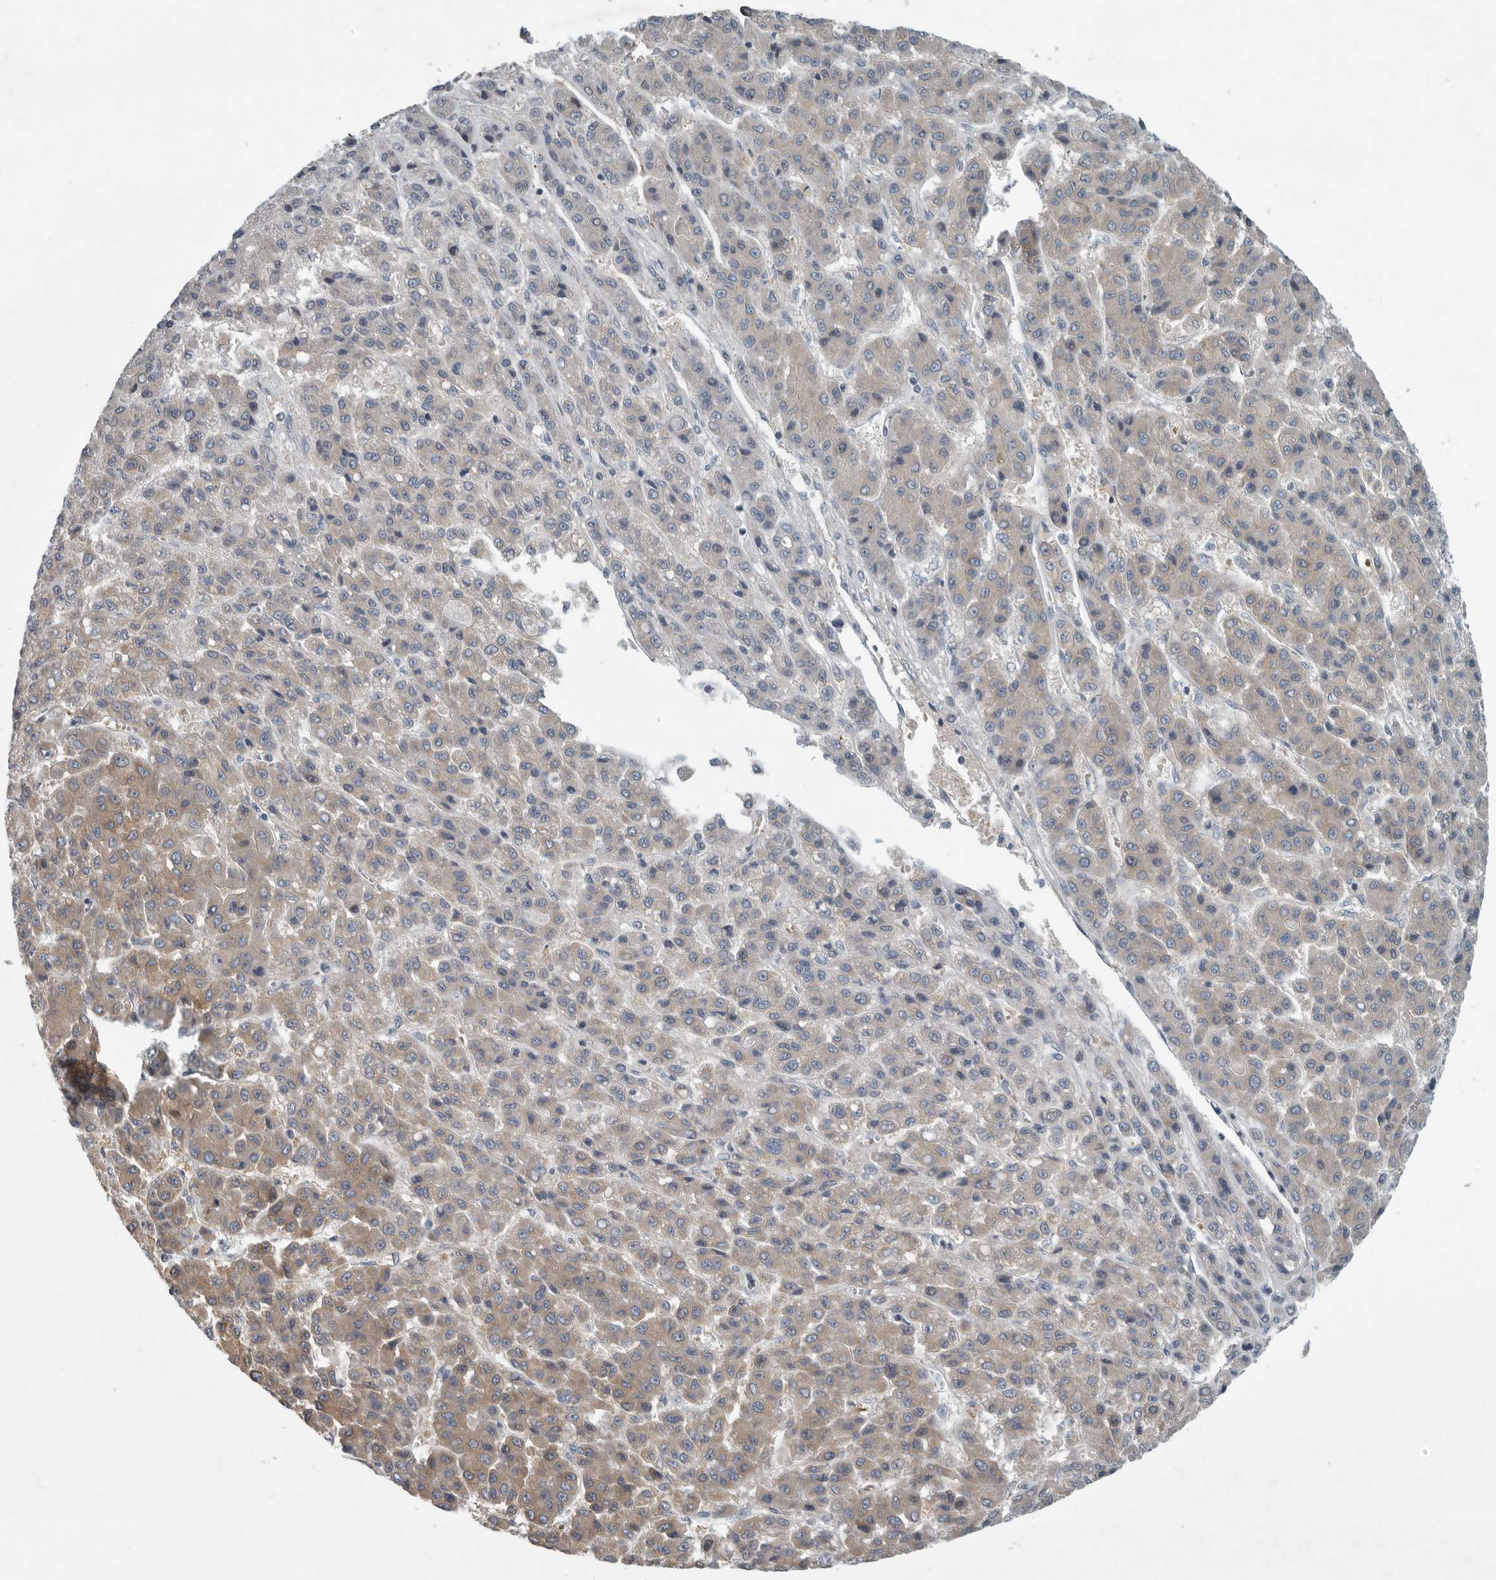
{"staining": {"intensity": "weak", "quantity": "25%-75%", "location": "cytoplasmic/membranous"}, "tissue": "liver cancer", "cell_type": "Tumor cells", "image_type": "cancer", "snomed": [{"axis": "morphology", "description": "Carcinoma, Hepatocellular, NOS"}, {"axis": "topography", "description": "Liver"}], "caption": "Human liver hepatocellular carcinoma stained for a protein (brown) exhibits weak cytoplasmic/membranous positive staining in approximately 25%-75% of tumor cells.", "gene": "MPP3", "patient": {"sex": "male", "age": 70}}